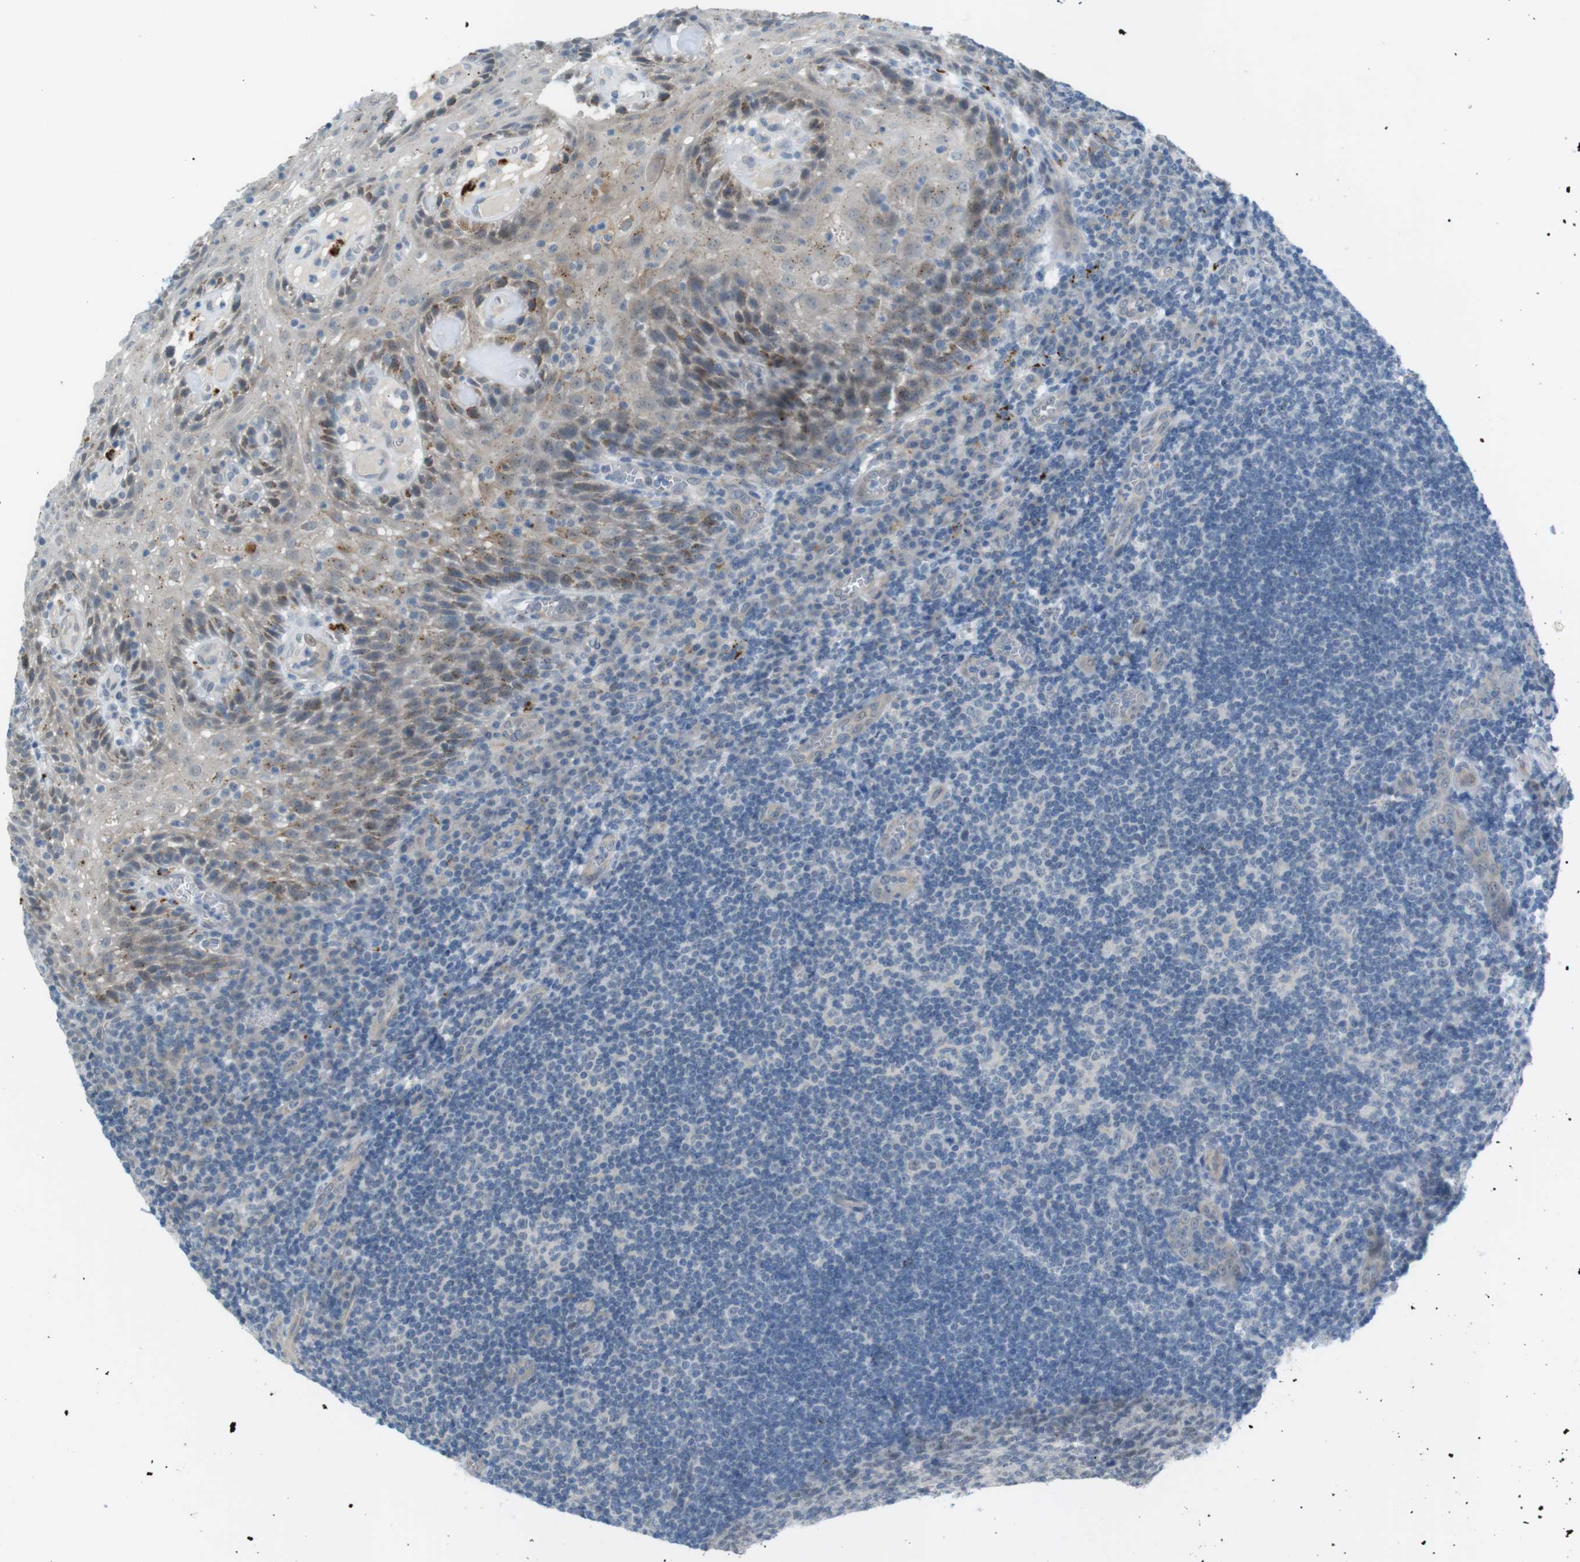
{"staining": {"intensity": "negative", "quantity": "none", "location": "none"}, "tissue": "tonsil", "cell_type": "Germinal center cells", "image_type": "normal", "snomed": [{"axis": "morphology", "description": "Normal tissue, NOS"}, {"axis": "topography", "description": "Tonsil"}], "caption": "An immunohistochemistry image of benign tonsil is shown. There is no staining in germinal center cells of tonsil. The staining is performed using DAB (3,3'-diaminobenzidine) brown chromogen with nuclei counter-stained in using hematoxylin.", "gene": "B4GALNT2", "patient": {"sex": "male", "age": 37}}